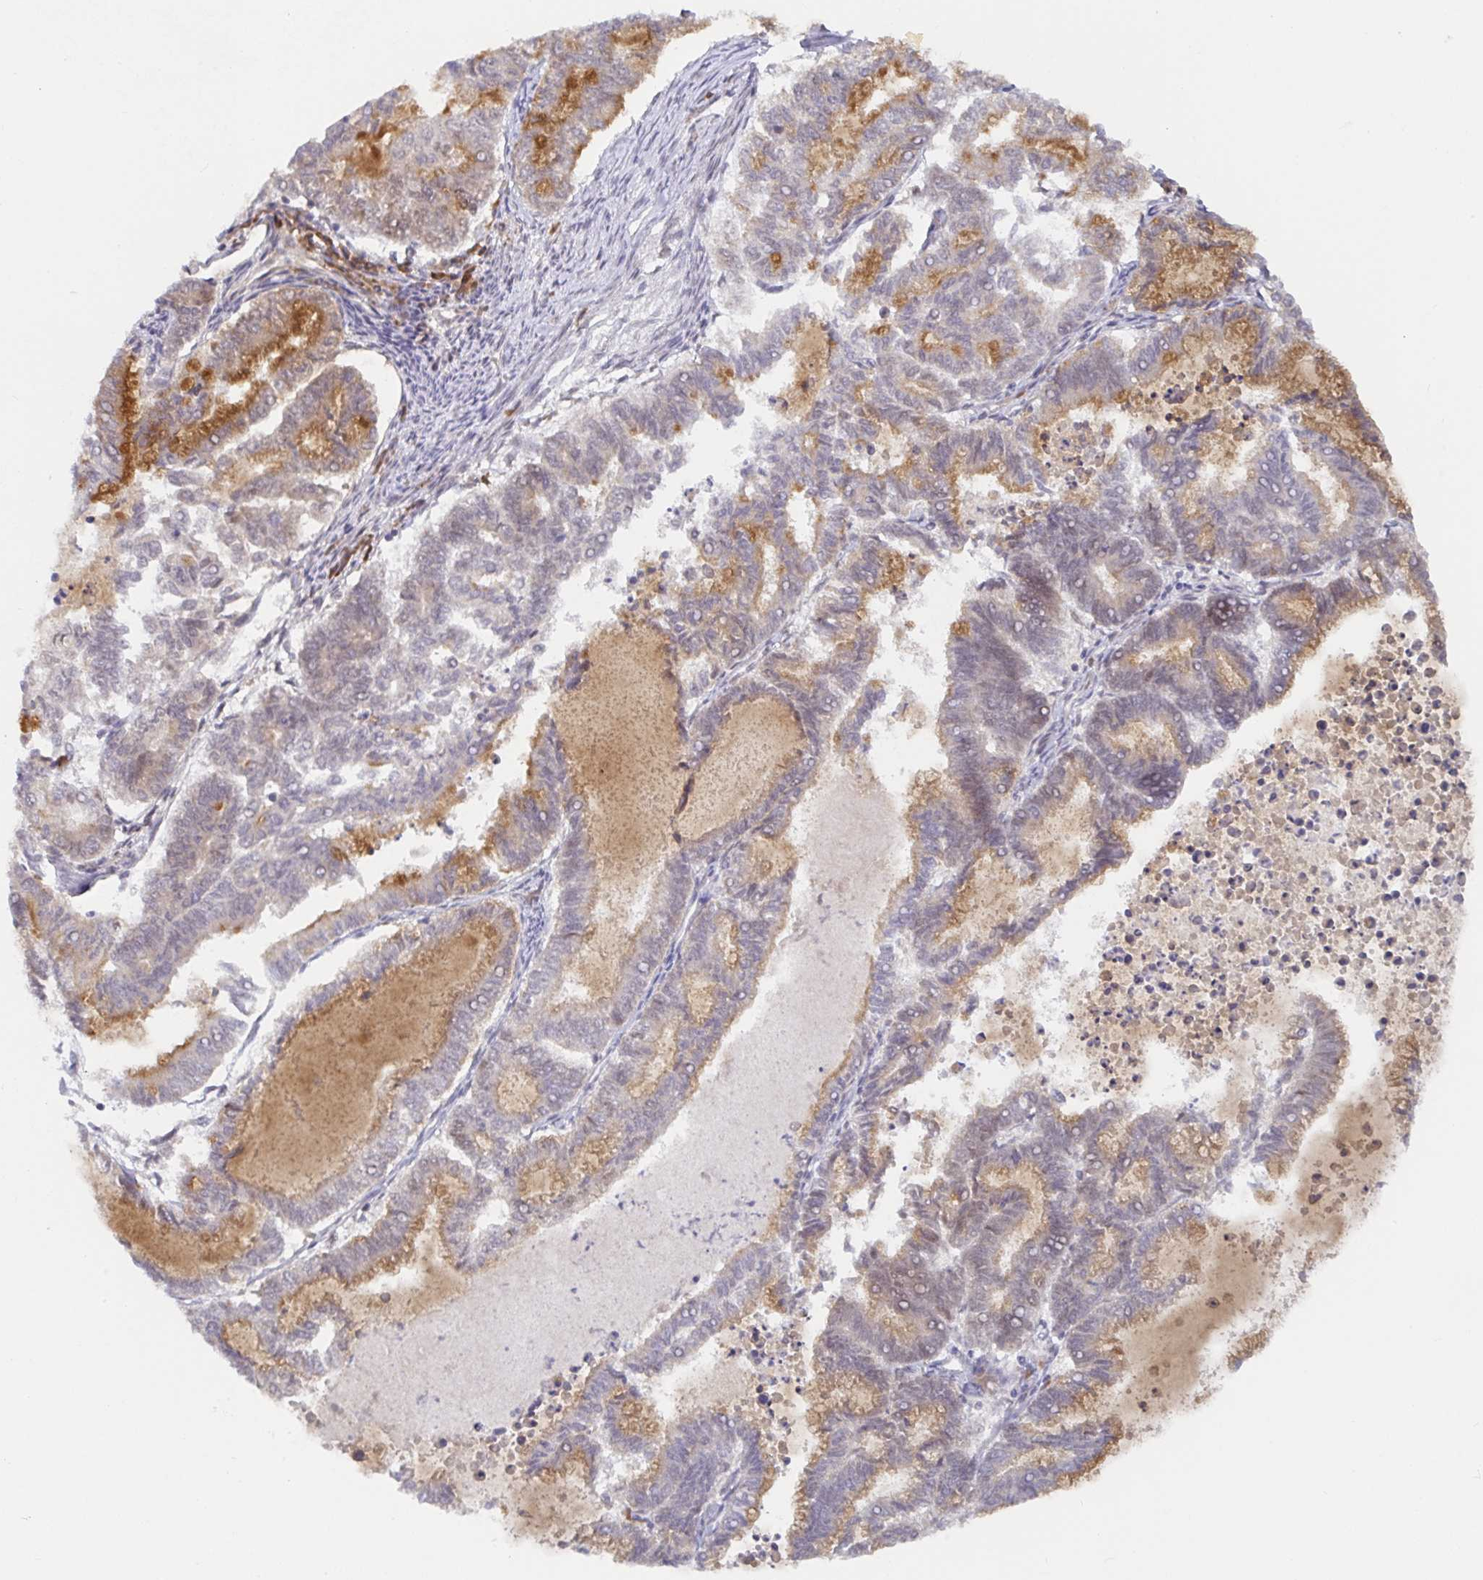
{"staining": {"intensity": "moderate", "quantity": "25%-75%", "location": "cytoplasmic/membranous"}, "tissue": "endometrial cancer", "cell_type": "Tumor cells", "image_type": "cancer", "snomed": [{"axis": "morphology", "description": "Adenocarcinoma, NOS"}, {"axis": "topography", "description": "Endometrium"}], "caption": "IHC (DAB) staining of human endometrial cancer (adenocarcinoma) shows moderate cytoplasmic/membranous protein expression in approximately 25%-75% of tumor cells.", "gene": "ALG1", "patient": {"sex": "female", "age": 79}}